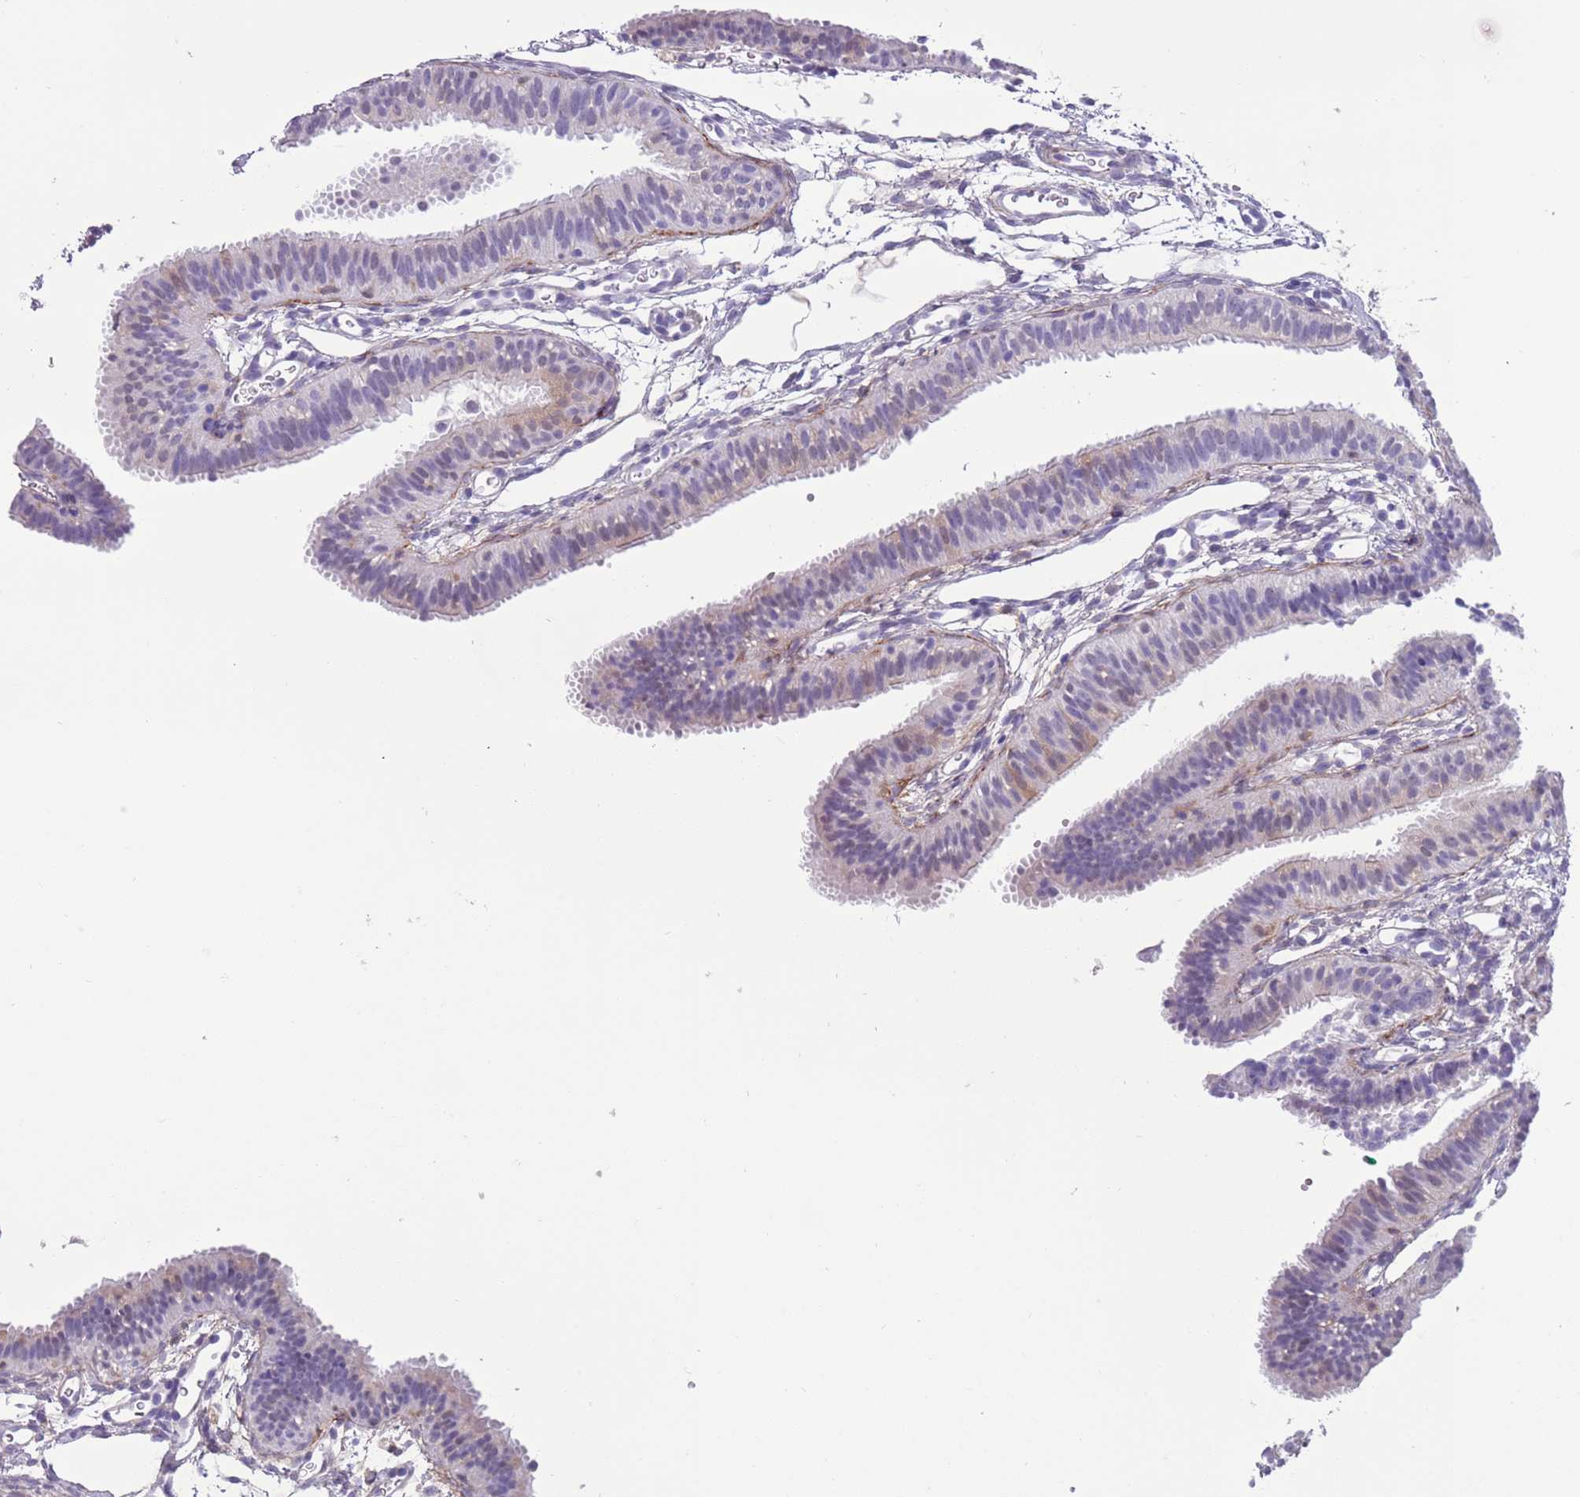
{"staining": {"intensity": "weak", "quantity": "<25%", "location": "cytoplasmic/membranous"}, "tissue": "fallopian tube", "cell_type": "Glandular cells", "image_type": "normal", "snomed": [{"axis": "morphology", "description": "Normal tissue, NOS"}, {"axis": "topography", "description": "Fallopian tube"}], "caption": "Fallopian tube was stained to show a protein in brown. There is no significant expression in glandular cells. (DAB (3,3'-diaminobenzidine) immunohistochemistry (IHC) with hematoxylin counter stain).", "gene": "PFKFB2", "patient": {"sex": "female", "age": 35}}